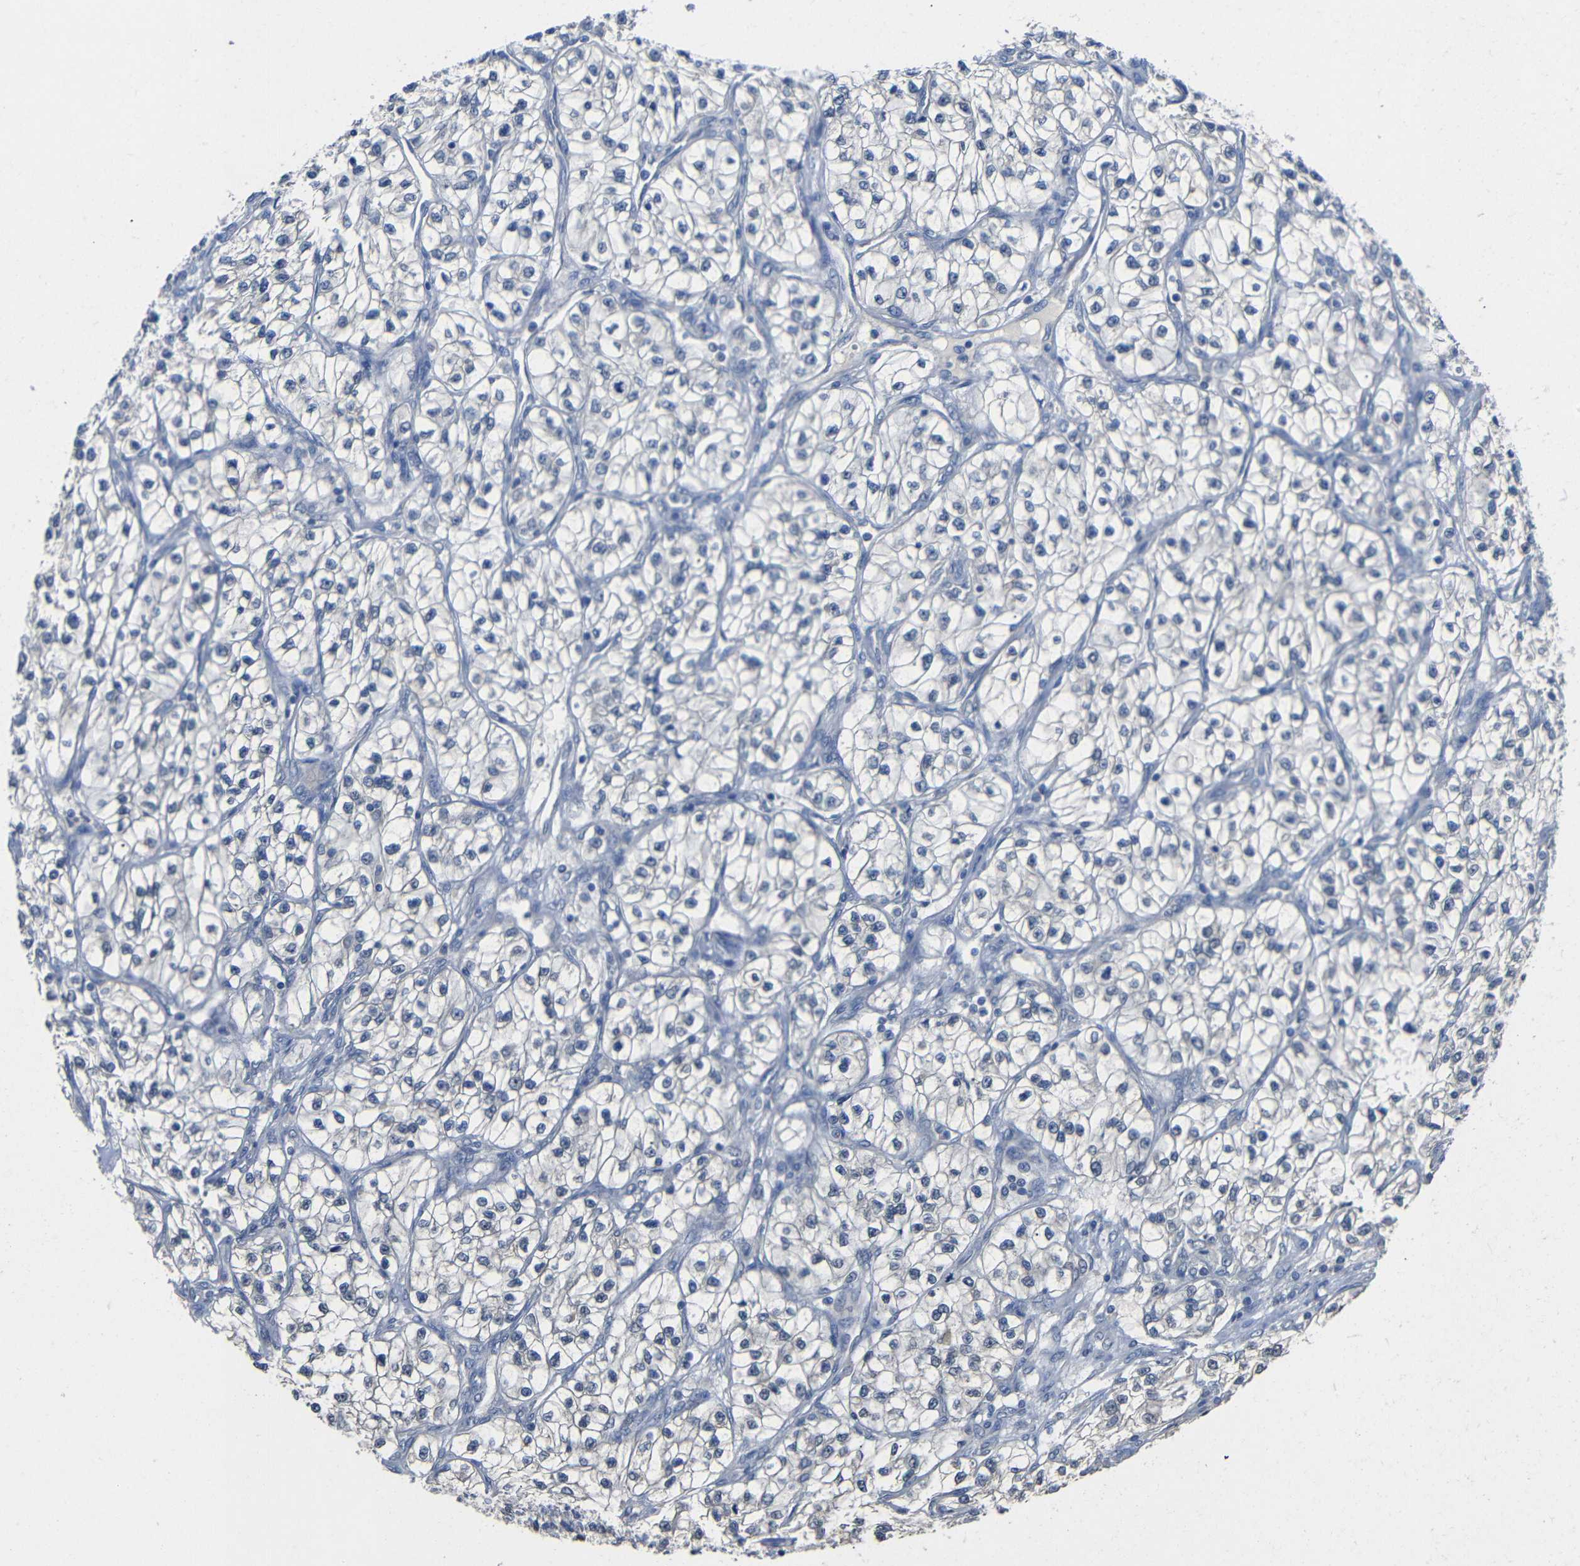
{"staining": {"intensity": "negative", "quantity": "none", "location": "none"}, "tissue": "renal cancer", "cell_type": "Tumor cells", "image_type": "cancer", "snomed": [{"axis": "morphology", "description": "Adenocarcinoma, NOS"}, {"axis": "topography", "description": "Kidney"}], "caption": "Renal adenocarcinoma was stained to show a protein in brown. There is no significant expression in tumor cells.", "gene": "HNF1A", "patient": {"sex": "female", "age": 57}}